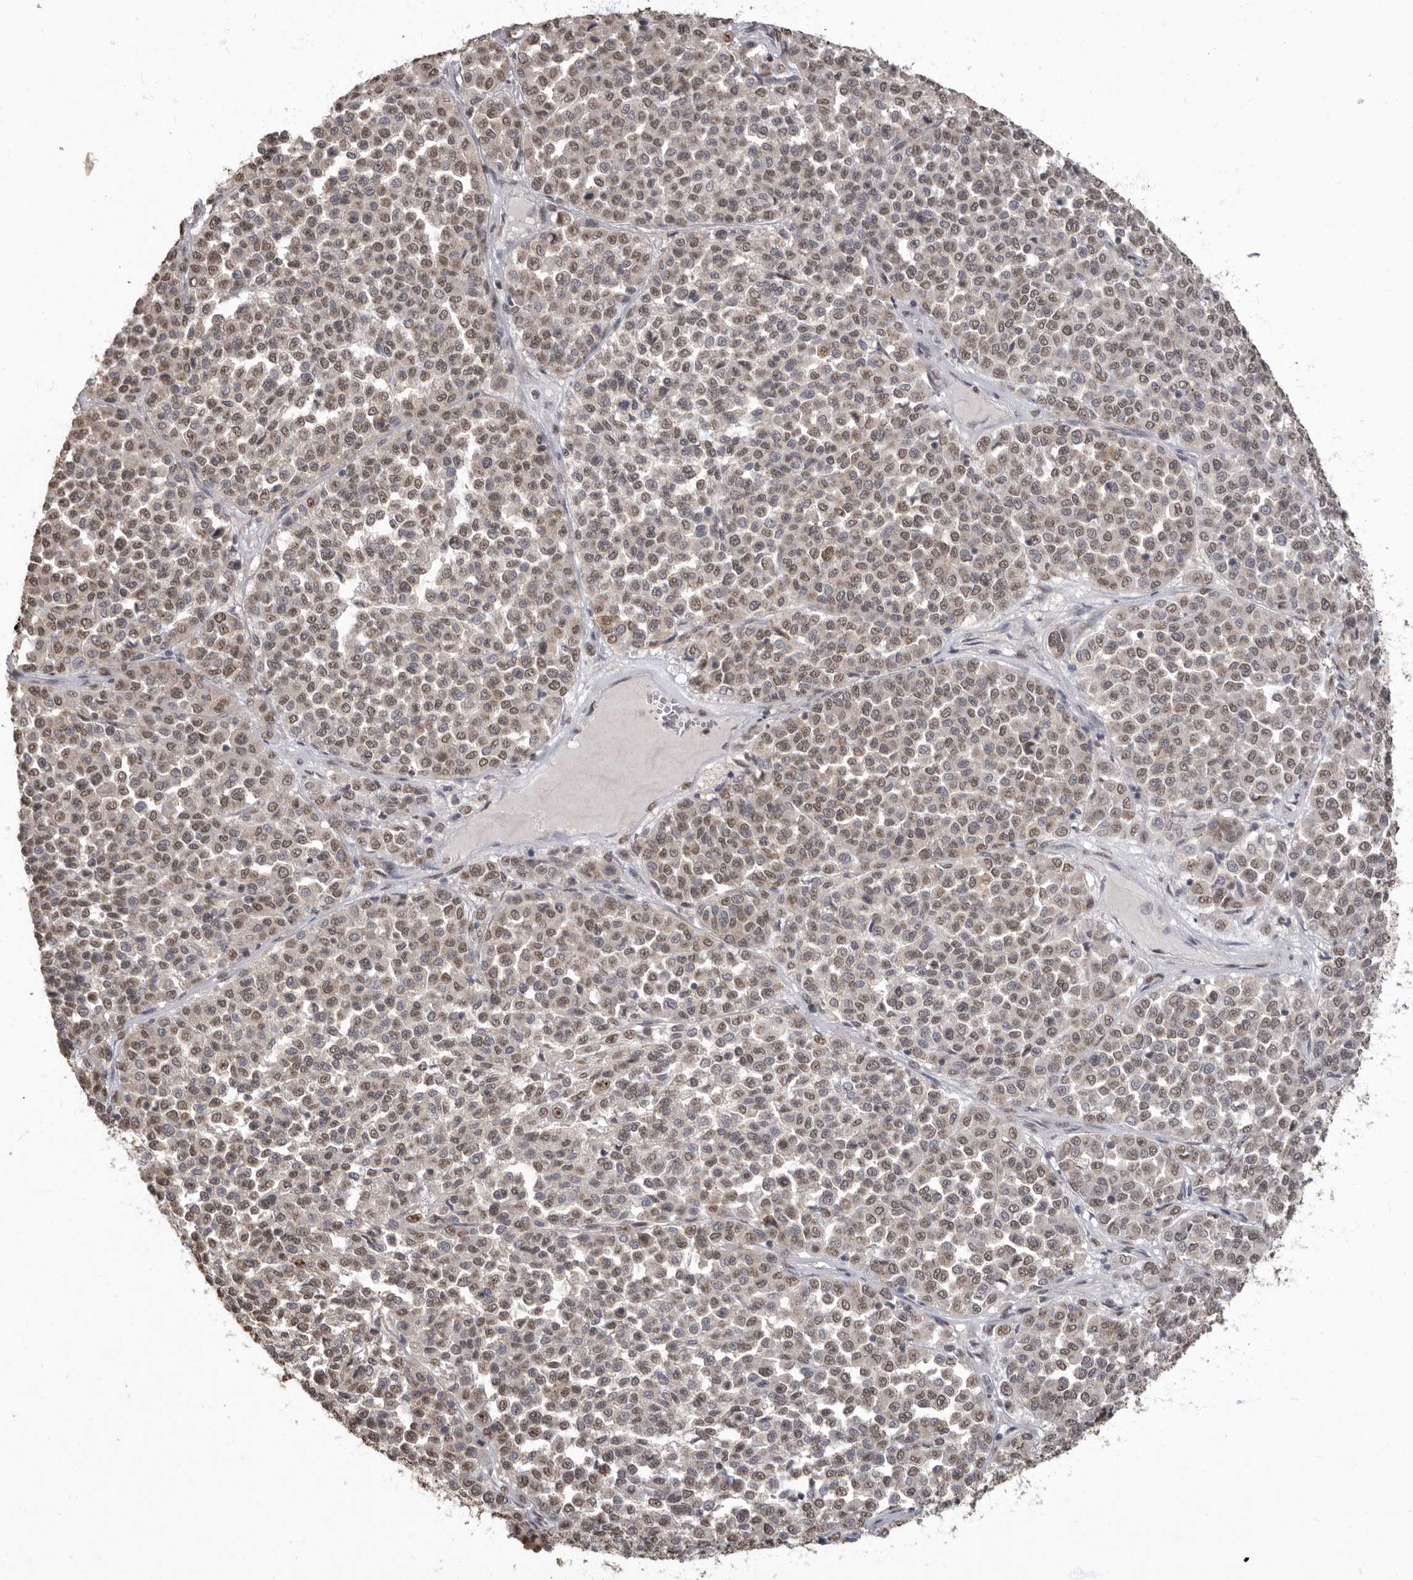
{"staining": {"intensity": "weak", "quantity": ">75%", "location": "nuclear"}, "tissue": "melanoma", "cell_type": "Tumor cells", "image_type": "cancer", "snomed": [{"axis": "morphology", "description": "Malignant melanoma, Metastatic site"}, {"axis": "topography", "description": "Pancreas"}], "caption": "Melanoma was stained to show a protein in brown. There is low levels of weak nuclear staining in approximately >75% of tumor cells.", "gene": "NBL1", "patient": {"sex": "female", "age": 30}}